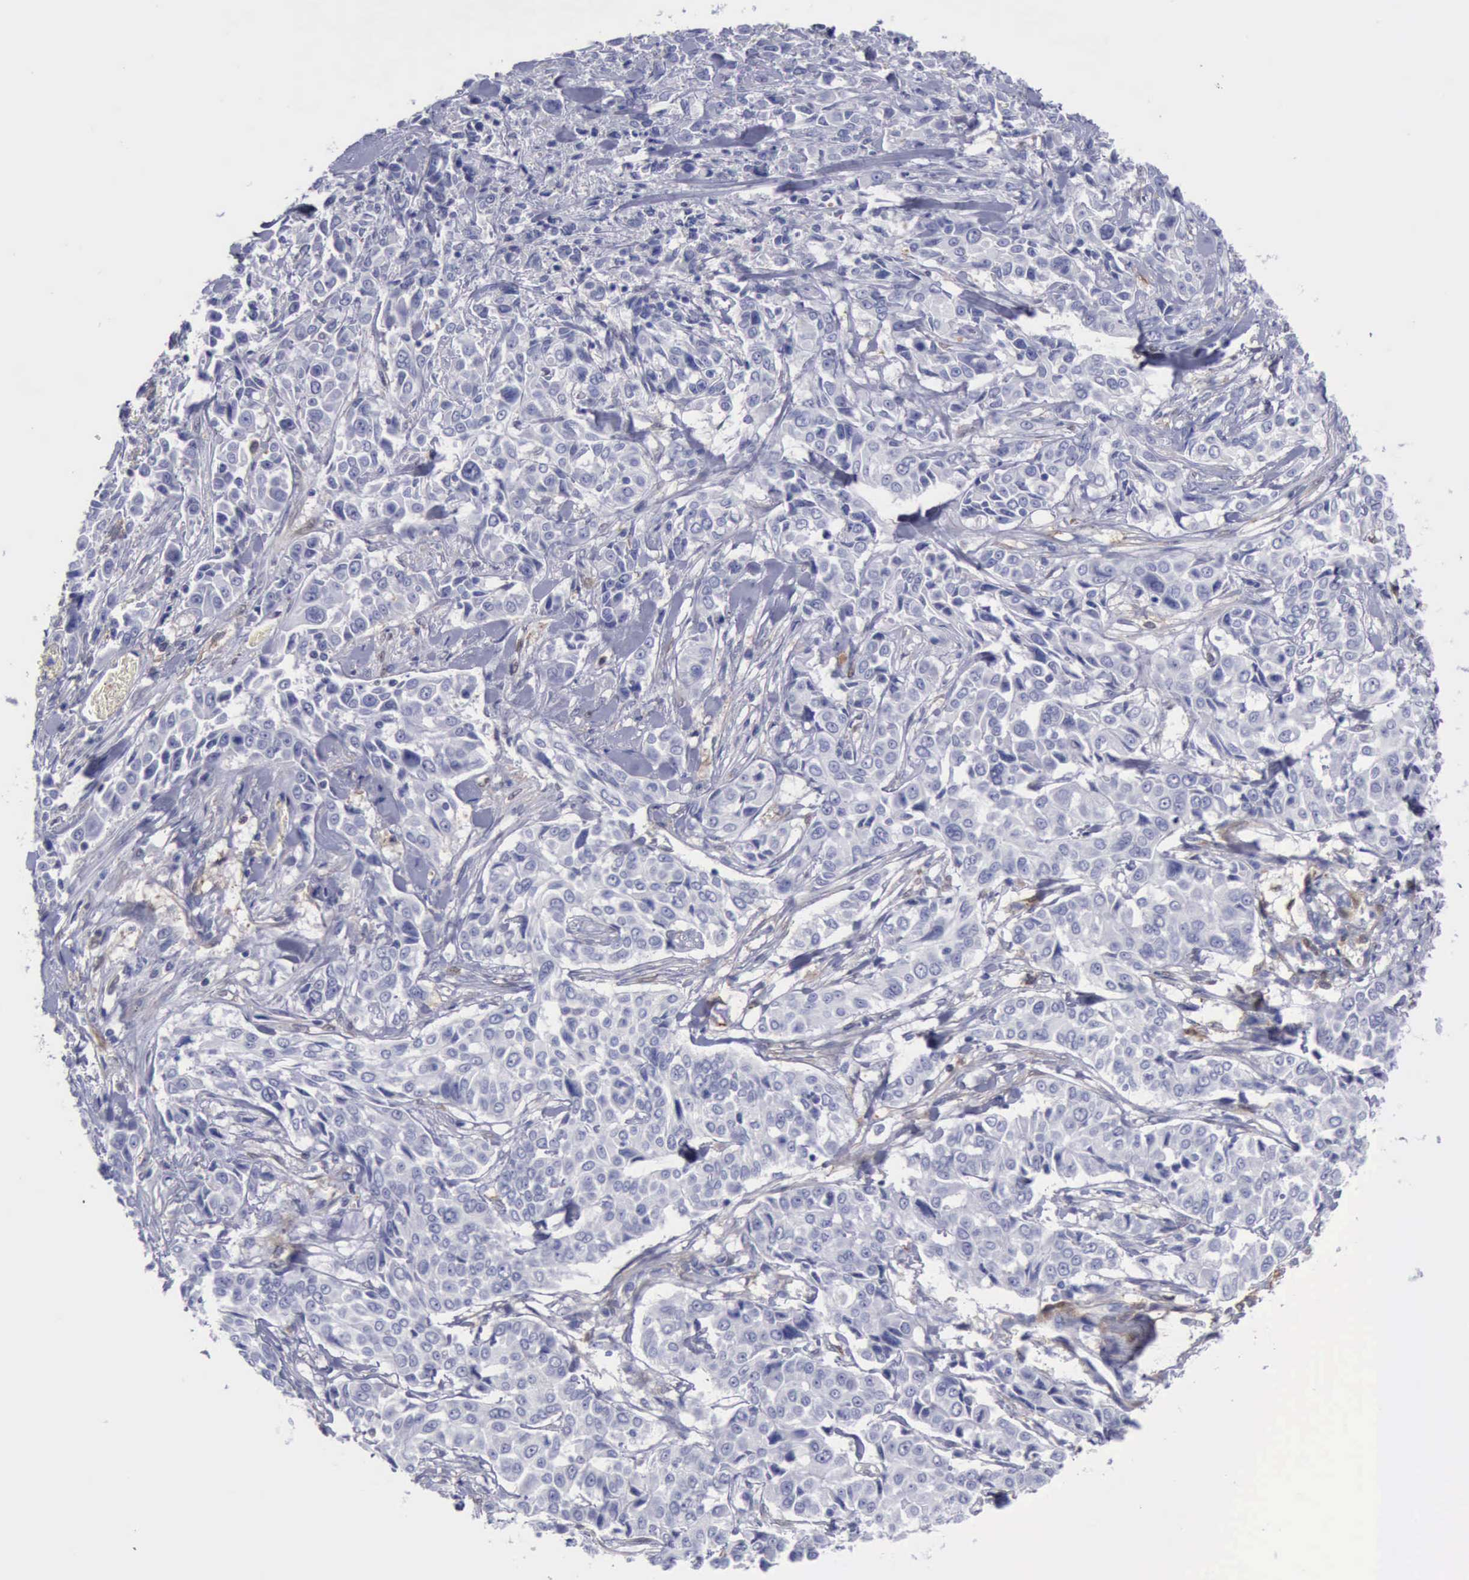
{"staining": {"intensity": "negative", "quantity": "none", "location": "none"}, "tissue": "pancreatic cancer", "cell_type": "Tumor cells", "image_type": "cancer", "snomed": [{"axis": "morphology", "description": "Adenocarcinoma, NOS"}, {"axis": "topography", "description": "Pancreas"}], "caption": "IHC photomicrograph of human pancreatic adenocarcinoma stained for a protein (brown), which demonstrates no staining in tumor cells.", "gene": "FHL1", "patient": {"sex": "female", "age": 52}}